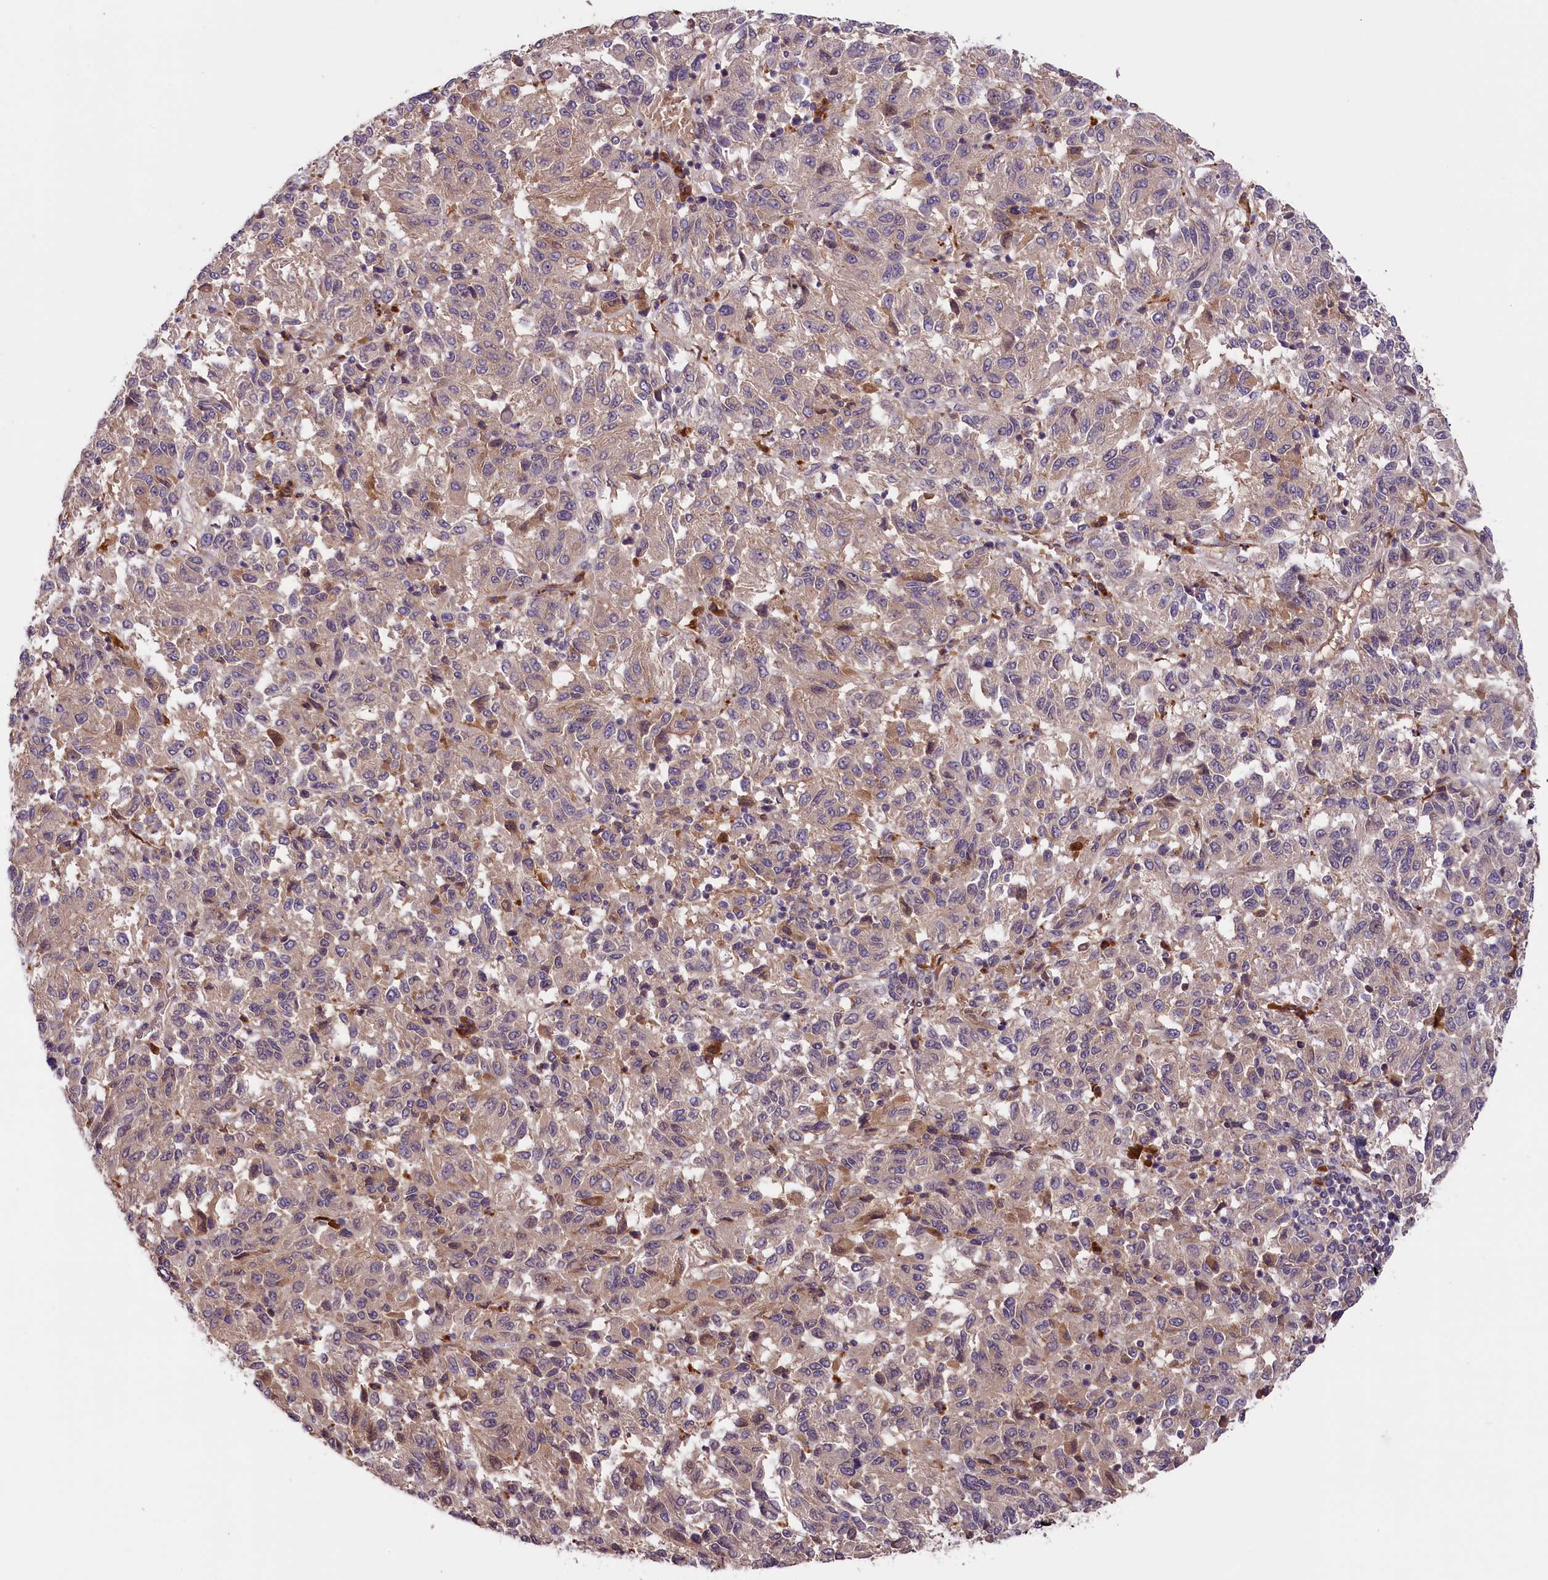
{"staining": {"intensity": "weak", "quantity": "25%-75%", "location": "cytoplasmic/membranous"}, "tissue": "melanoma", "cell_type": "Tumor cells", "image_type": "cancer", "snomed": [{"axis": "morphology", "description": "Malignant melanoma, Metastatic site"}, {"axis": "topography", "description": "Lung"}], "caption": "Human melanoma stained with a brown dye reveals weak cytoplasmic/membranous positive staining in approximately 25%-75% of tumor cells.", "gene": "SETD6", "patient": {"sex": "male", "age": 64}}